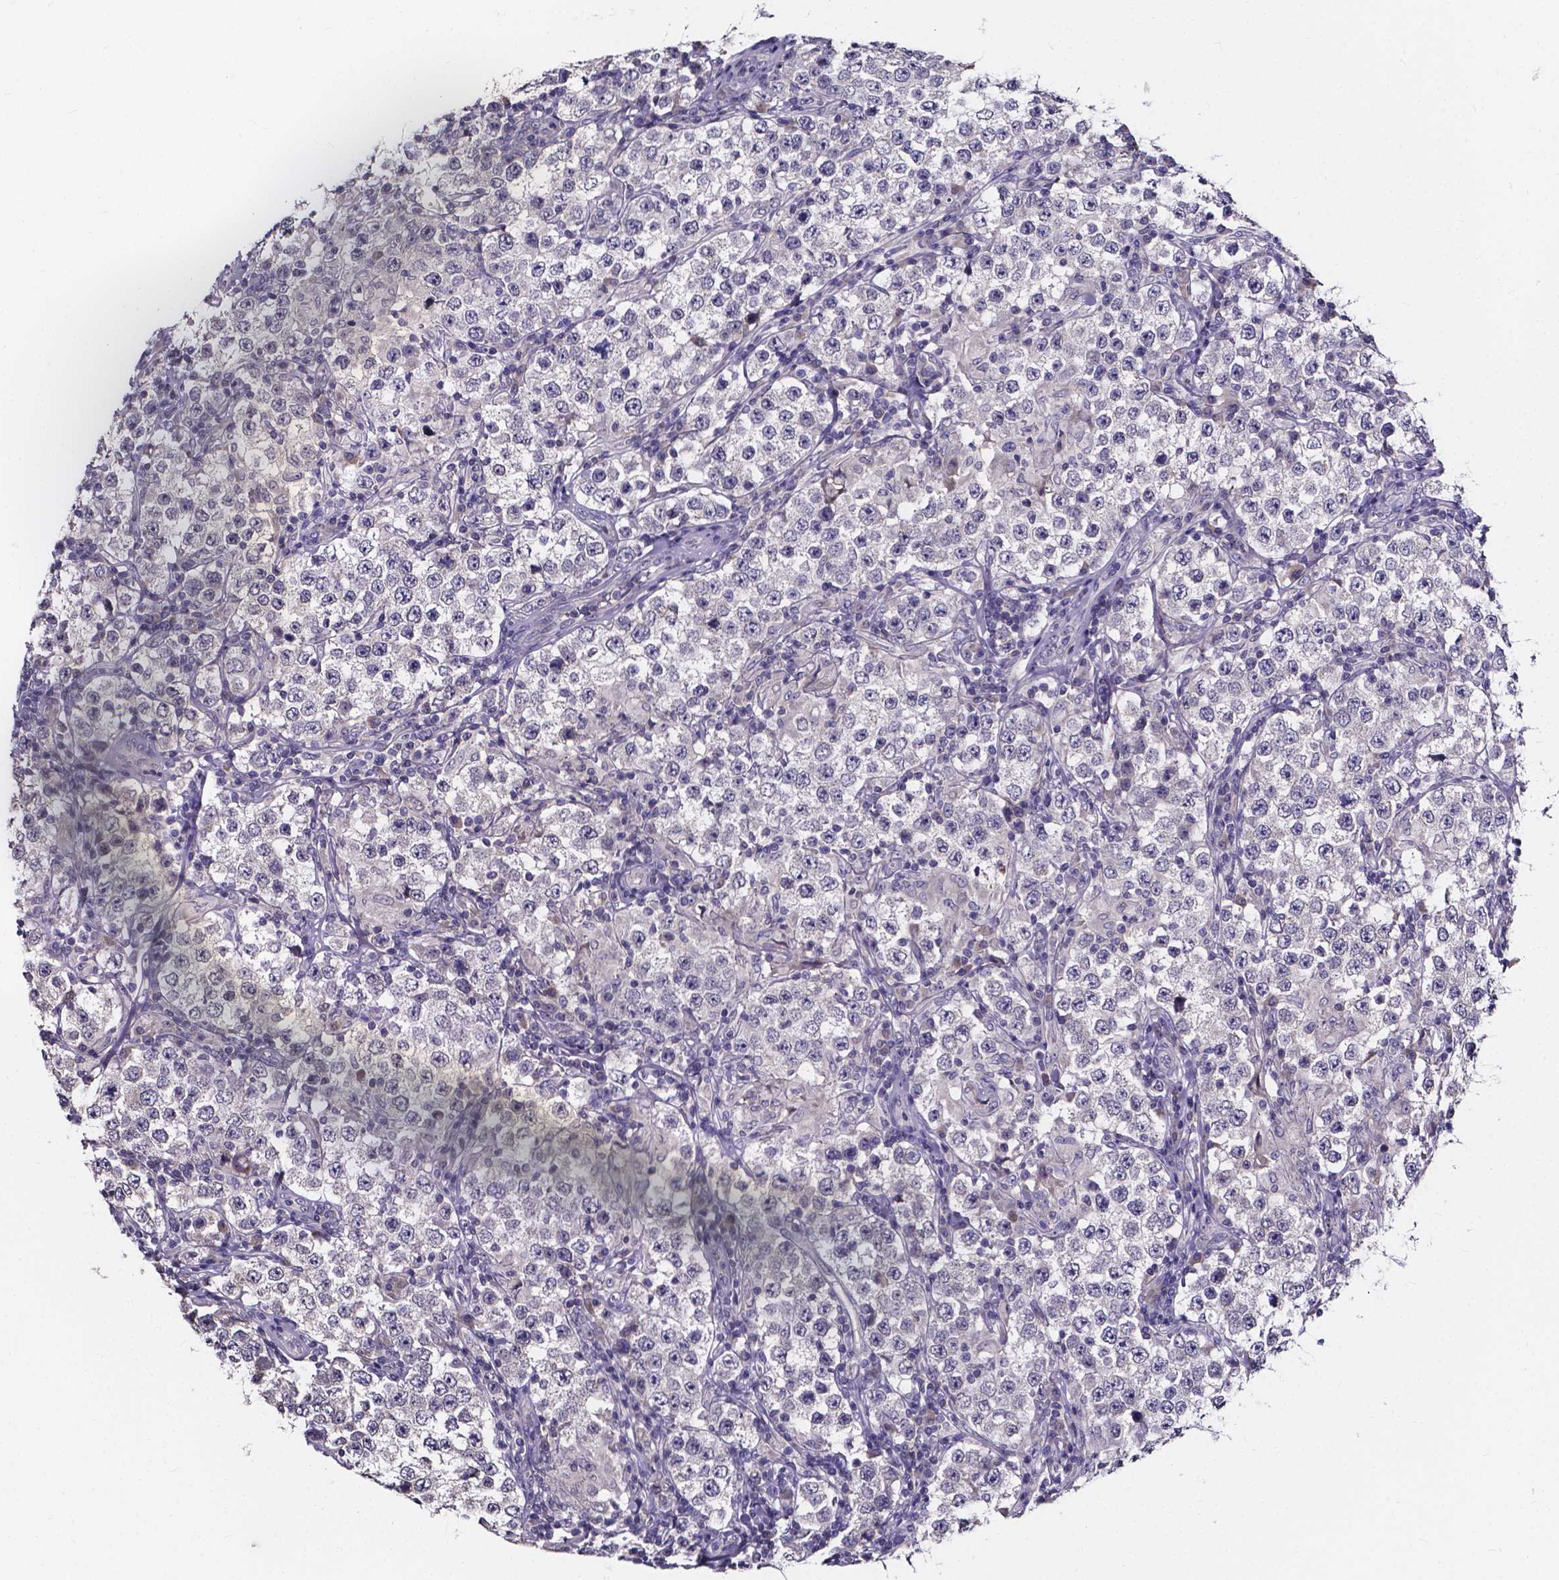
{"staining": {"intensity": "negative", "quantity": "none", "location": "none"}, "tissue": "testis cancer", "cell_type": "Tumor cells", "image_type": "cancer", "snomed": [{"axis": "morphology", "description": "Seminoma, NOS"}, {"axis": "morphology", "description": "Carcinoma, Embryonal, NOS"}, {"axis": "topography", "description": "Testis"}], "caption": "This is a photomicrograph of IHC staining of testis seminoma, which shows no expression in tumor cells.", "gene": "SPOCD1", "patient": {"sex": "male", "age": 41}}